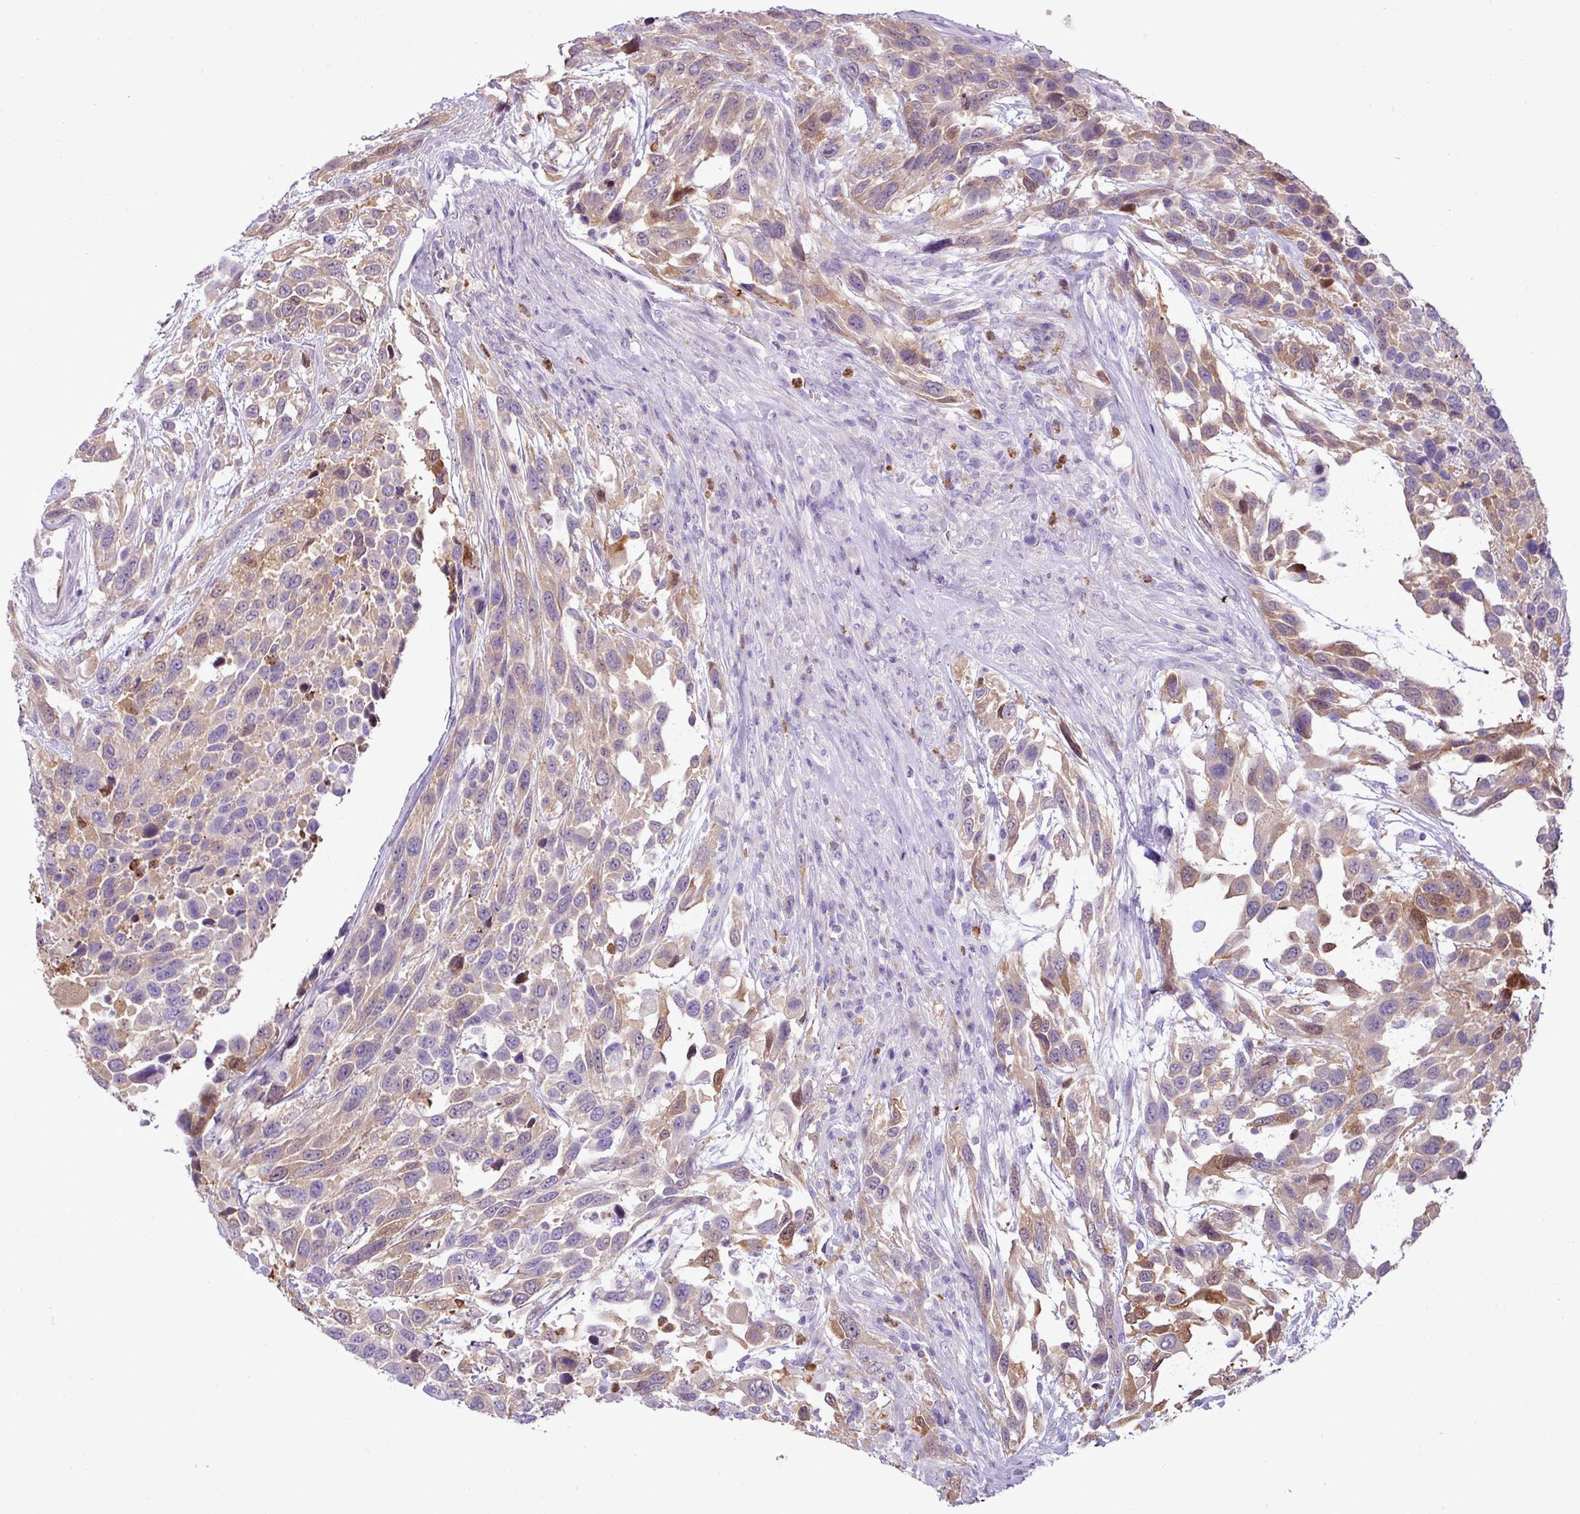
{"staining": {"intensity": "moderate", "quantity": "25%-75%", "location": "cytoplasmic/membranous"}, "tissue": "urothelial cancer", "cell_type": "Tumor cells", "image_type": "cancer", "snomed": [{"axis": "morphology", "description": "Urothelial carcinoma, High grade"}, {"axis": "topography", "description": "Urinary bladder"}], "caption": "Moderate cytoplasmic/membranous staining for a protein is seen in approximately 25%-75% of tumor cells of urothelial carcinoma (high-grade) using immunohistochemistry.", "gene": "ZSCAN5A", "patient": {"sex": "female", "age": 70}}